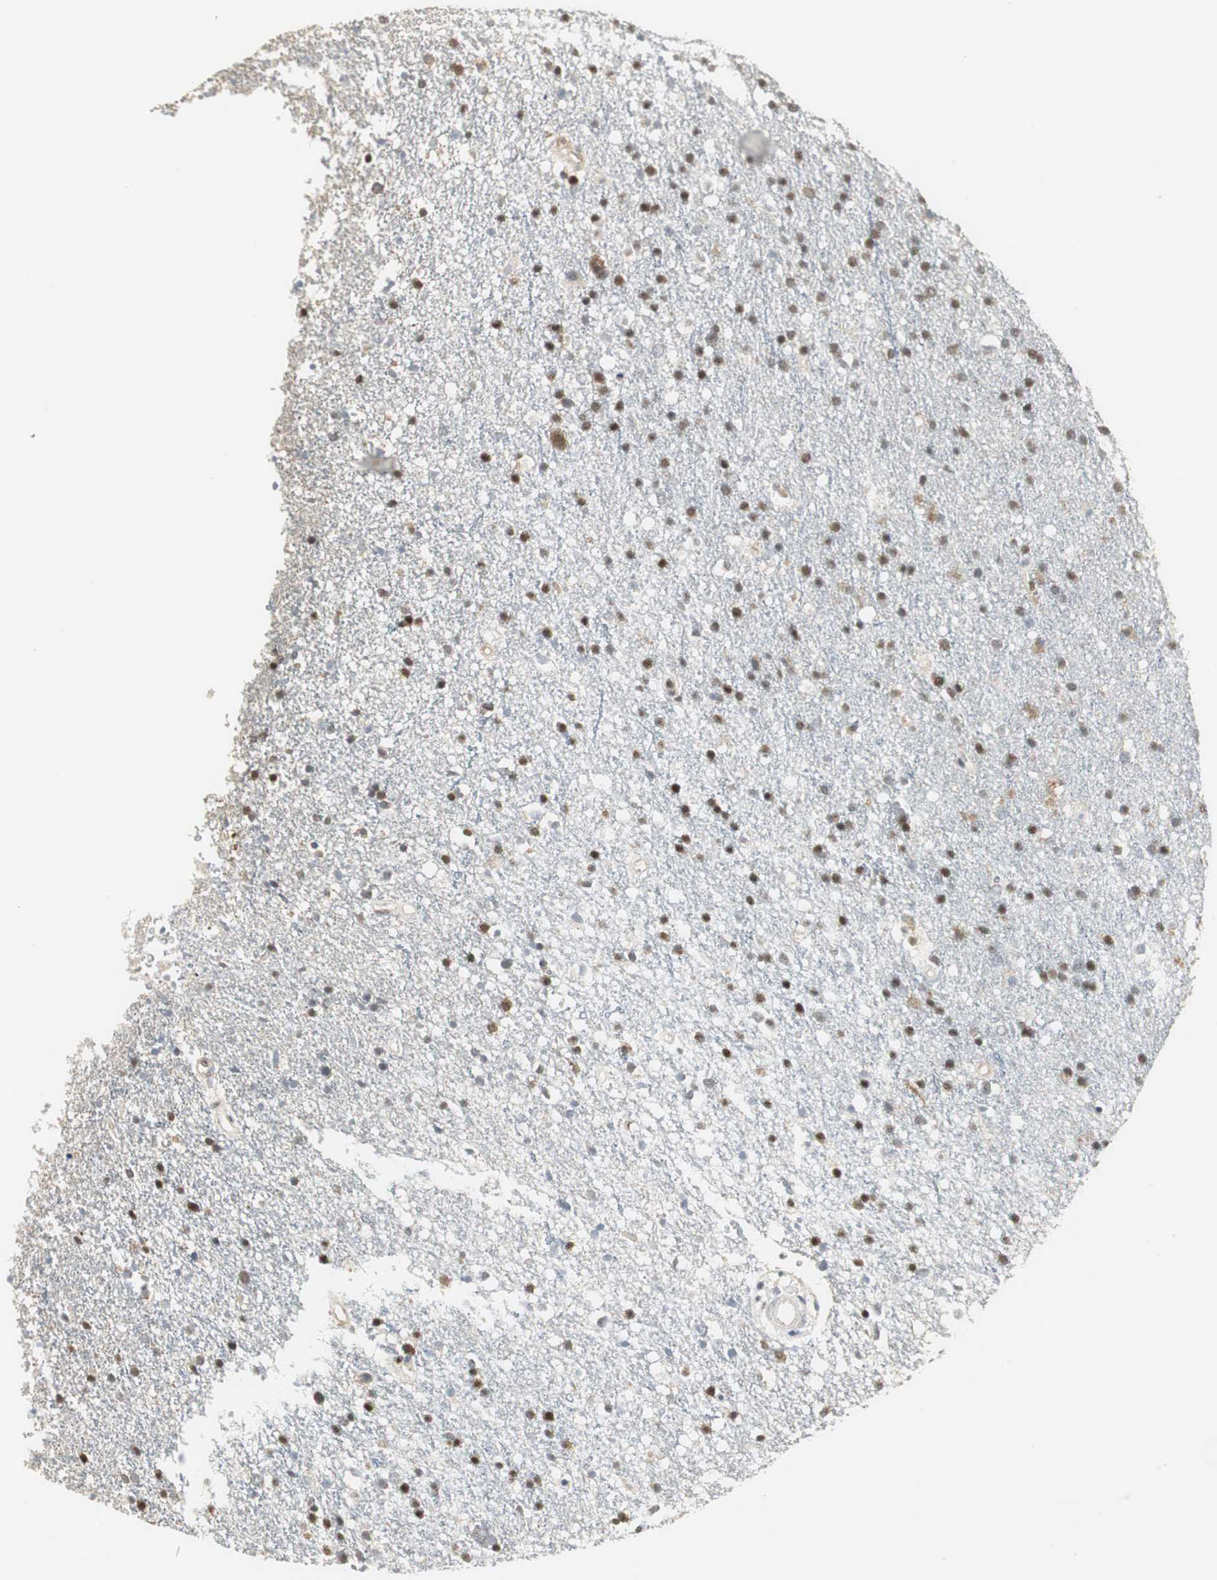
{"staining": {"intensity": "weak", "quantity": ">75%", "location": "cytoplasmic/membranous"}, "tissue": "glioma", "cell_type": "Tumor cells", "image_type": "cancer", "snomed": [{"axis": "morphology", "description": "Glioma, malignant, High grade"}, {"axis": "topography", "description": "Brain"}], "caption": "Weak cytoplasmic/membranous protein positivity is present in approximately >75% of tumor cells in malignant glioma (high-grade). (Brightfield microscopy of DAB IHC at high magnification).", "gene": "CCT5", "patient": {"sex": "male", "age": 33}}